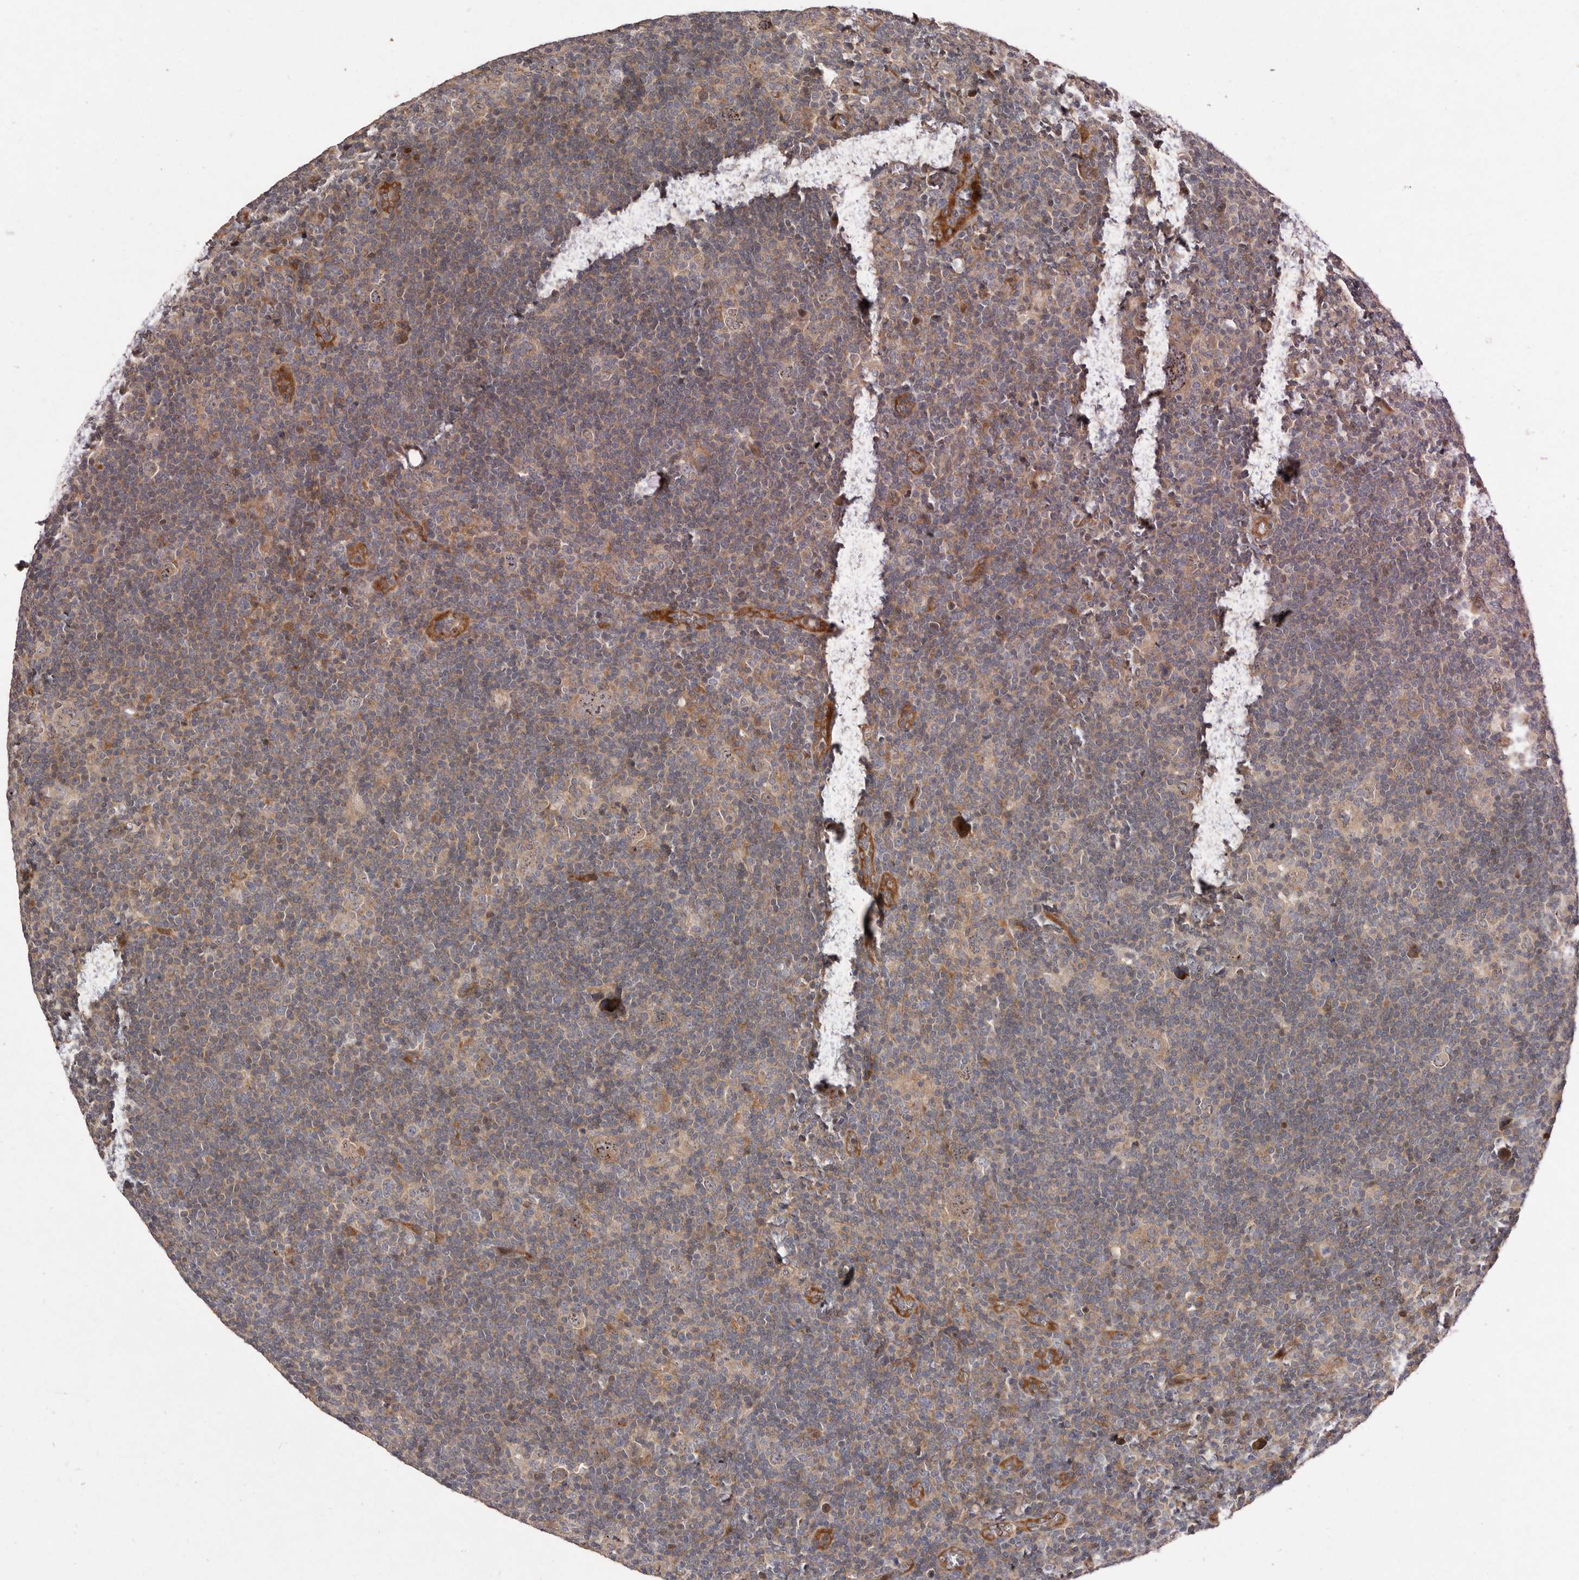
{"staining": {"intensity": "weak", "quantity": "25%-75%", "location": "nuclear"}, "tissue": "lymphoma", "cell_type": "Tumor cells", "image_type": "cancer", "snomed": [{"axis": "morphology", "description": "Hodgkin's disease, NOS"}, {"axis": "topography", "description": "Lymph node"}], "caption": "This is an image of immunohistochemistry (IHC) staining of lymphoma, which shows weak staining in the nuclear of tumor cells.", "gene": "DOP1A", "patient": {"sex": "female", "age": 57}}